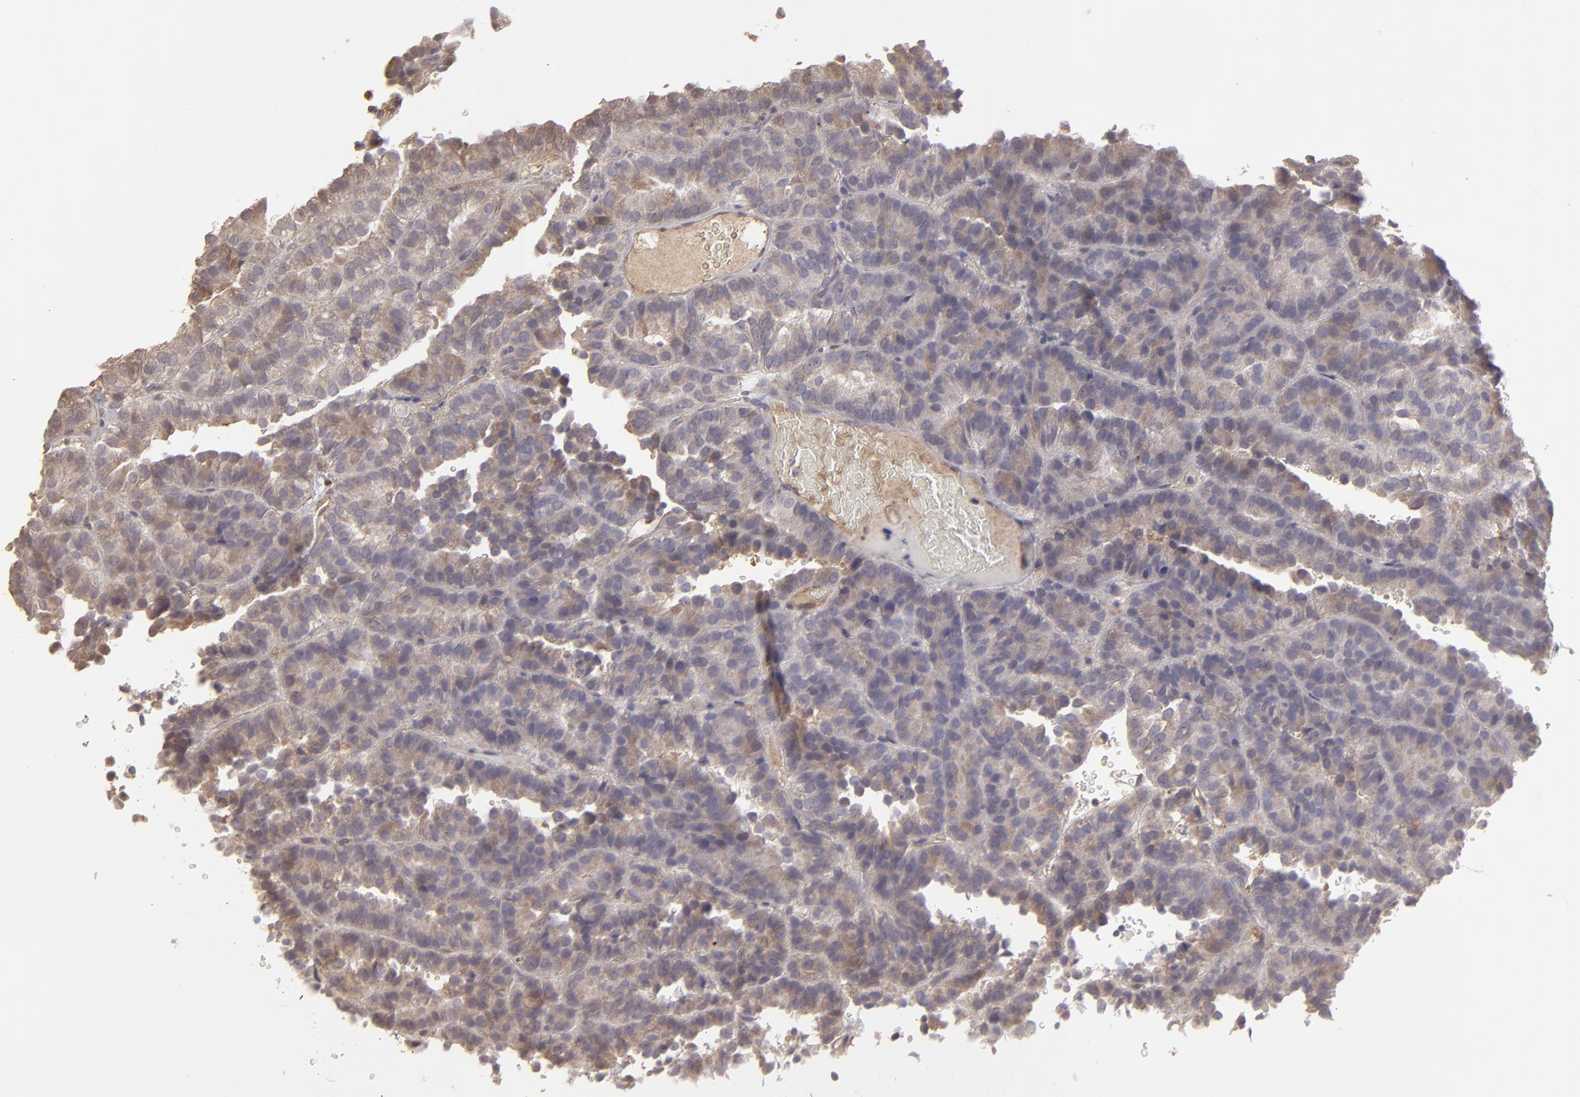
{"staining": {"intensity": "weak", "quantity": ">75%", "location": "cytoplasmic/membranous"}, "tissue": "renal cancer", "cell_type": "Tumor cells", "image_type": "cancer", "snomed": [{"axis": "morphology", "description": "Adenocarcinoma, NOS"}, {"axis": "topography", "description": "Kidney"}], "caption": "Protein expression analysis of adenocarcinoma (renal) reveals weak cytoplasmic/membranous staining in about >75% of tumor cells. (Brightfield microscopy of DAB IHC at high magnification).", "gene": "ITGB5", "patient": {"sex": "male", "age": 46}}